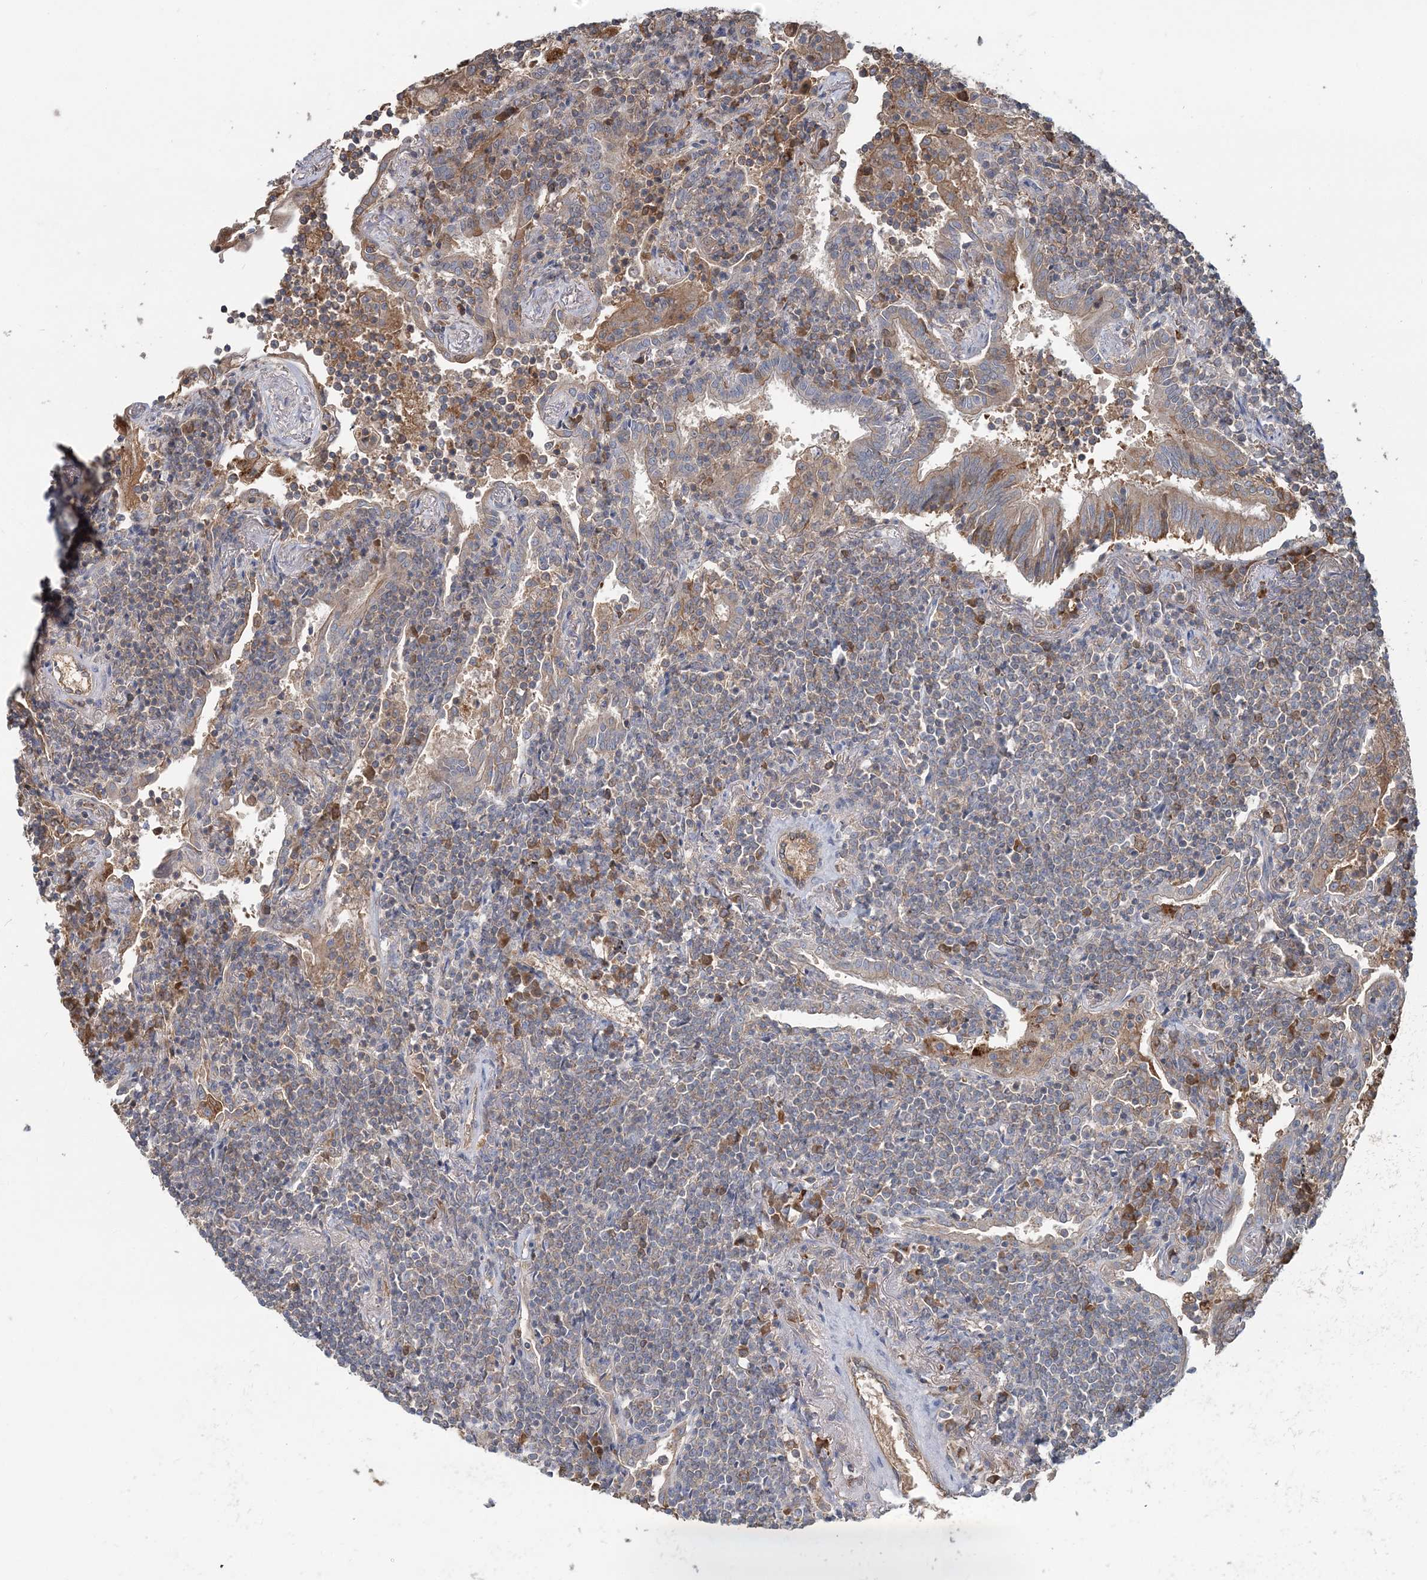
{"staining": {"intensity": "negative", "quantity": "none", "location": "none"}, "tissue": "lymphoma", "cell_type": "Tumor cells", "image_type": "cancer", "snomed": [{"axis": "morphology", "description": "Malignant lymphoma, non-Hodgkin's type, Low grade"}, {"axis": "topography", "description": "Lung"}], "caption": "DAB (3,3'-diaminobenzidine) immunohistochemical staining of malignant lymphoma, non-Hodgkin's type (low-grade) exhibits no significant expression in tumor cells.", "gene": "RNF25", "patient": {"sex": "female", "age": 71}}